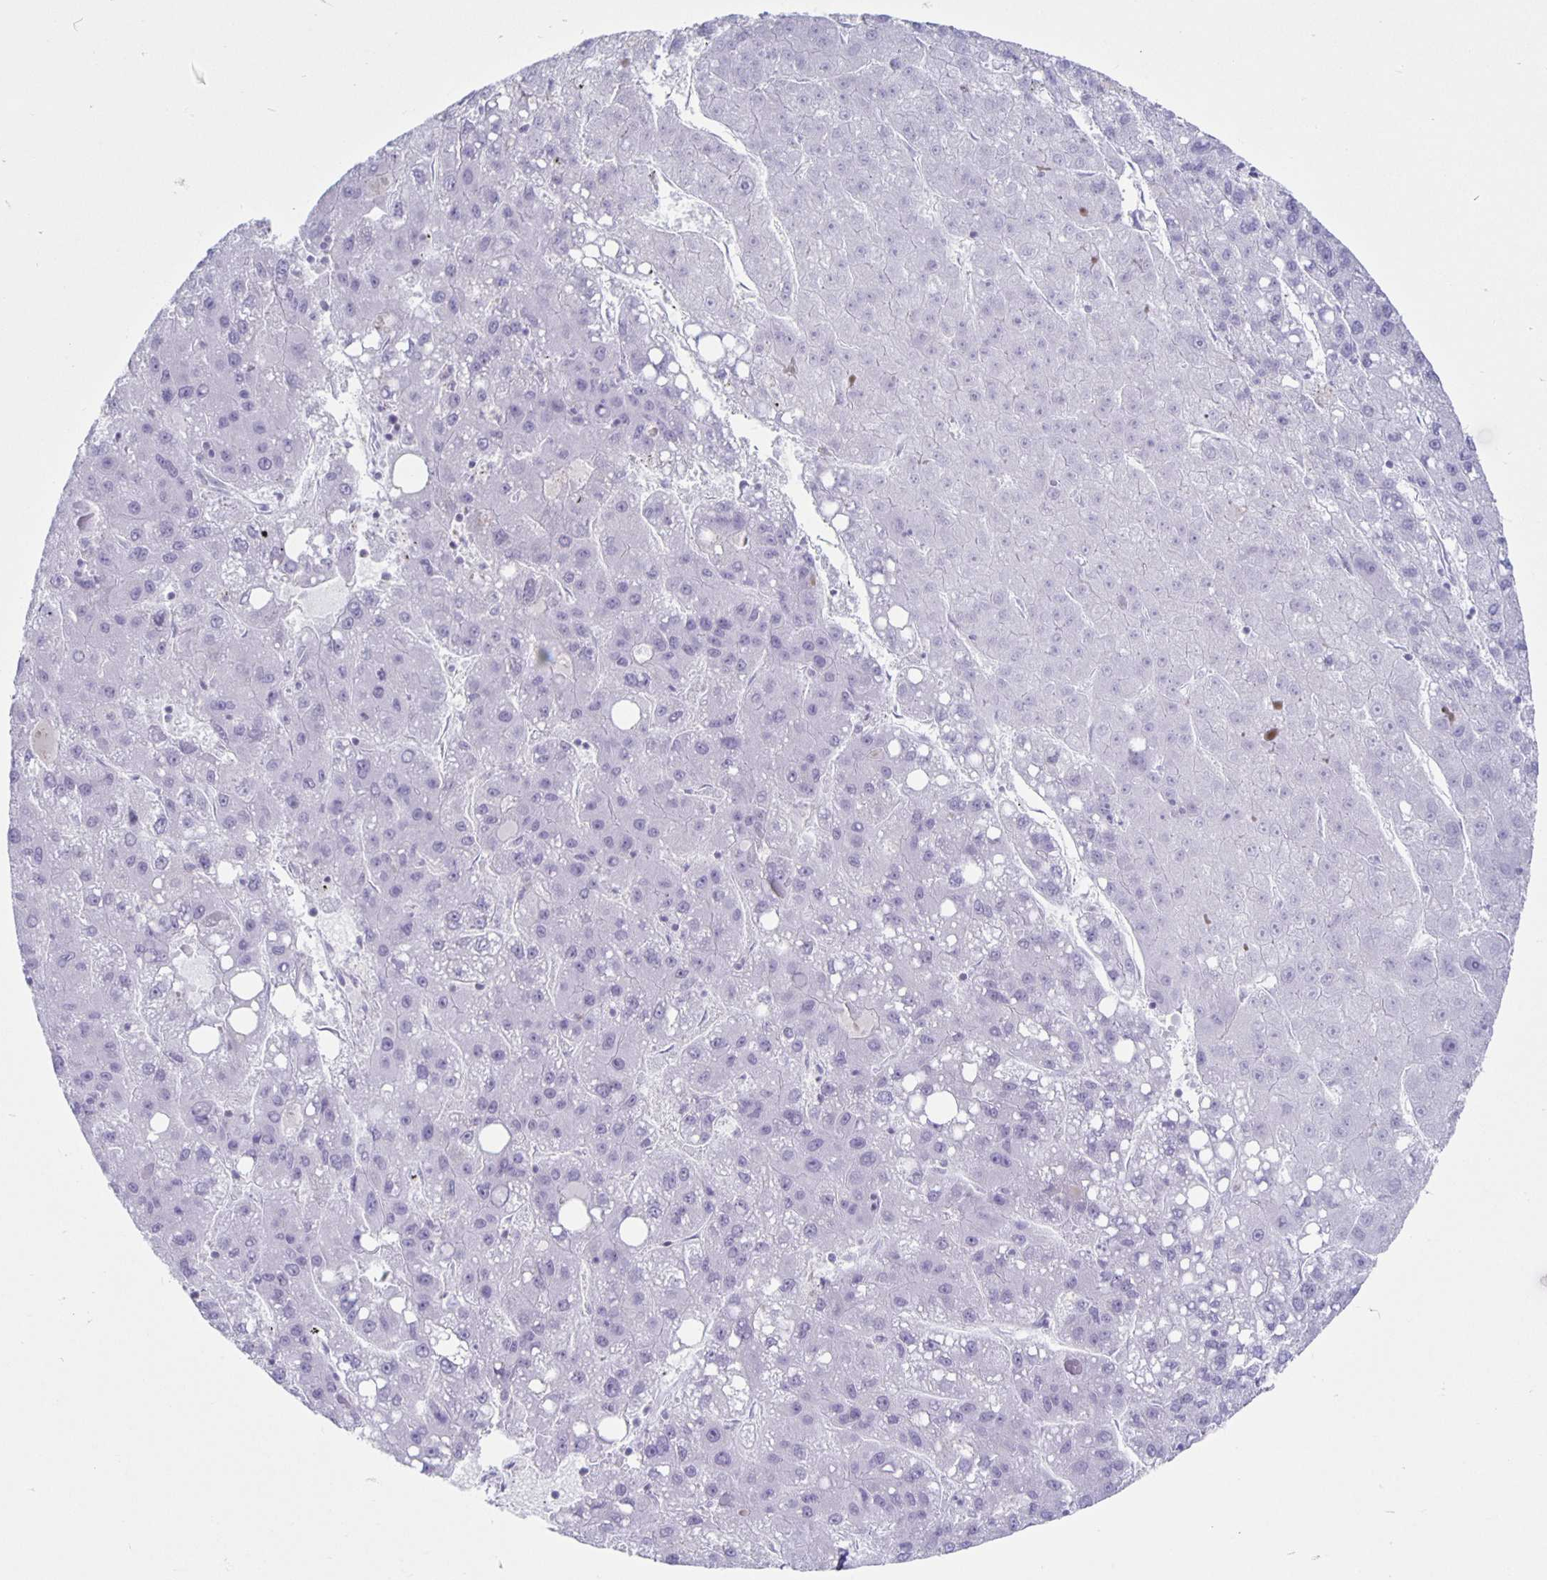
{"staining": {"intensity": "negative", "quantity": "none", "location": "none"}, "tissue": "liver cancer", "cell_type": "Tumor cells", "image_type": "cancer", "snomed": [{"axis": "morphology", "description": "Carcinoma, Hepatocellular, NOS"}, {"axis": "topography", "description": "Liver"}], "caption": "IHC micrograph of human hepatocellular carcinoma (liver) stained for a protein (brown), which displays no positivity in tumor cells.", "gene": "CT45A5", "patient": {"sex": "female", "age": 82}}